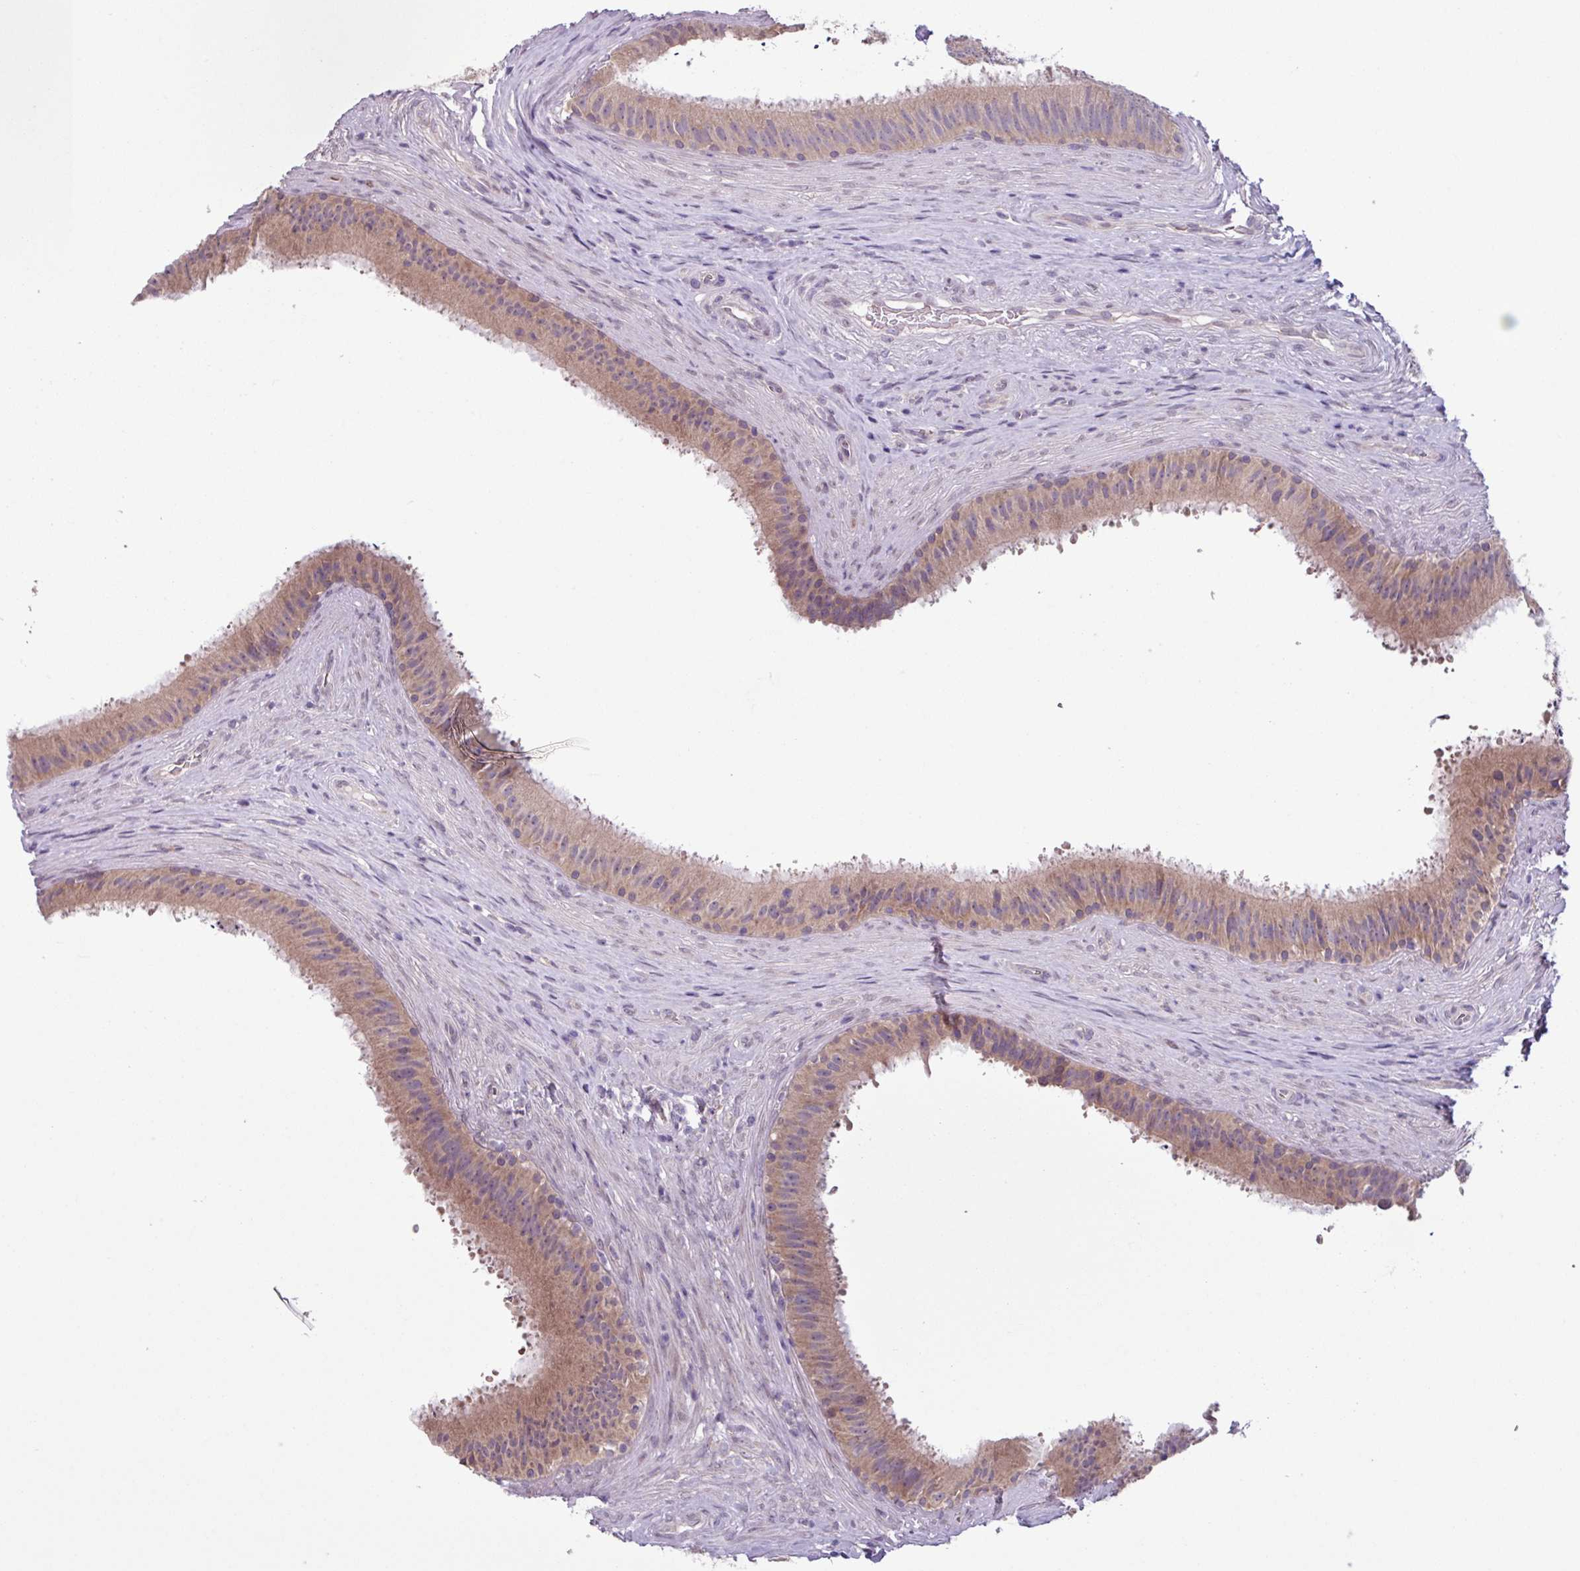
{"staining": {"intensity": "moderate", "quantity": "25%-75%", "location": "cytoplasmic/membranous"}, "tissue": "epididymis", "cell_type": "Glandular cells", "image_type": "normal", "snomed": [{"axis": "morphology", "description": "Normal tissue, NOS"}, {"axis": "topography", "description": "Testis"}, {"axis": "topography", "description": "Epididymis"}], "caption": "Glandular cells demonstrate medium levels of moderate cytoplasmic/membranous staining in about 25%-75% of cells in benign human epididymis. (DAB (3,3'-diaminobenzidine) = brown stain, brightfield microscopy at high magnification).", "gene": "C20orf27", "patient": {"sex": "male", "age": 41}}